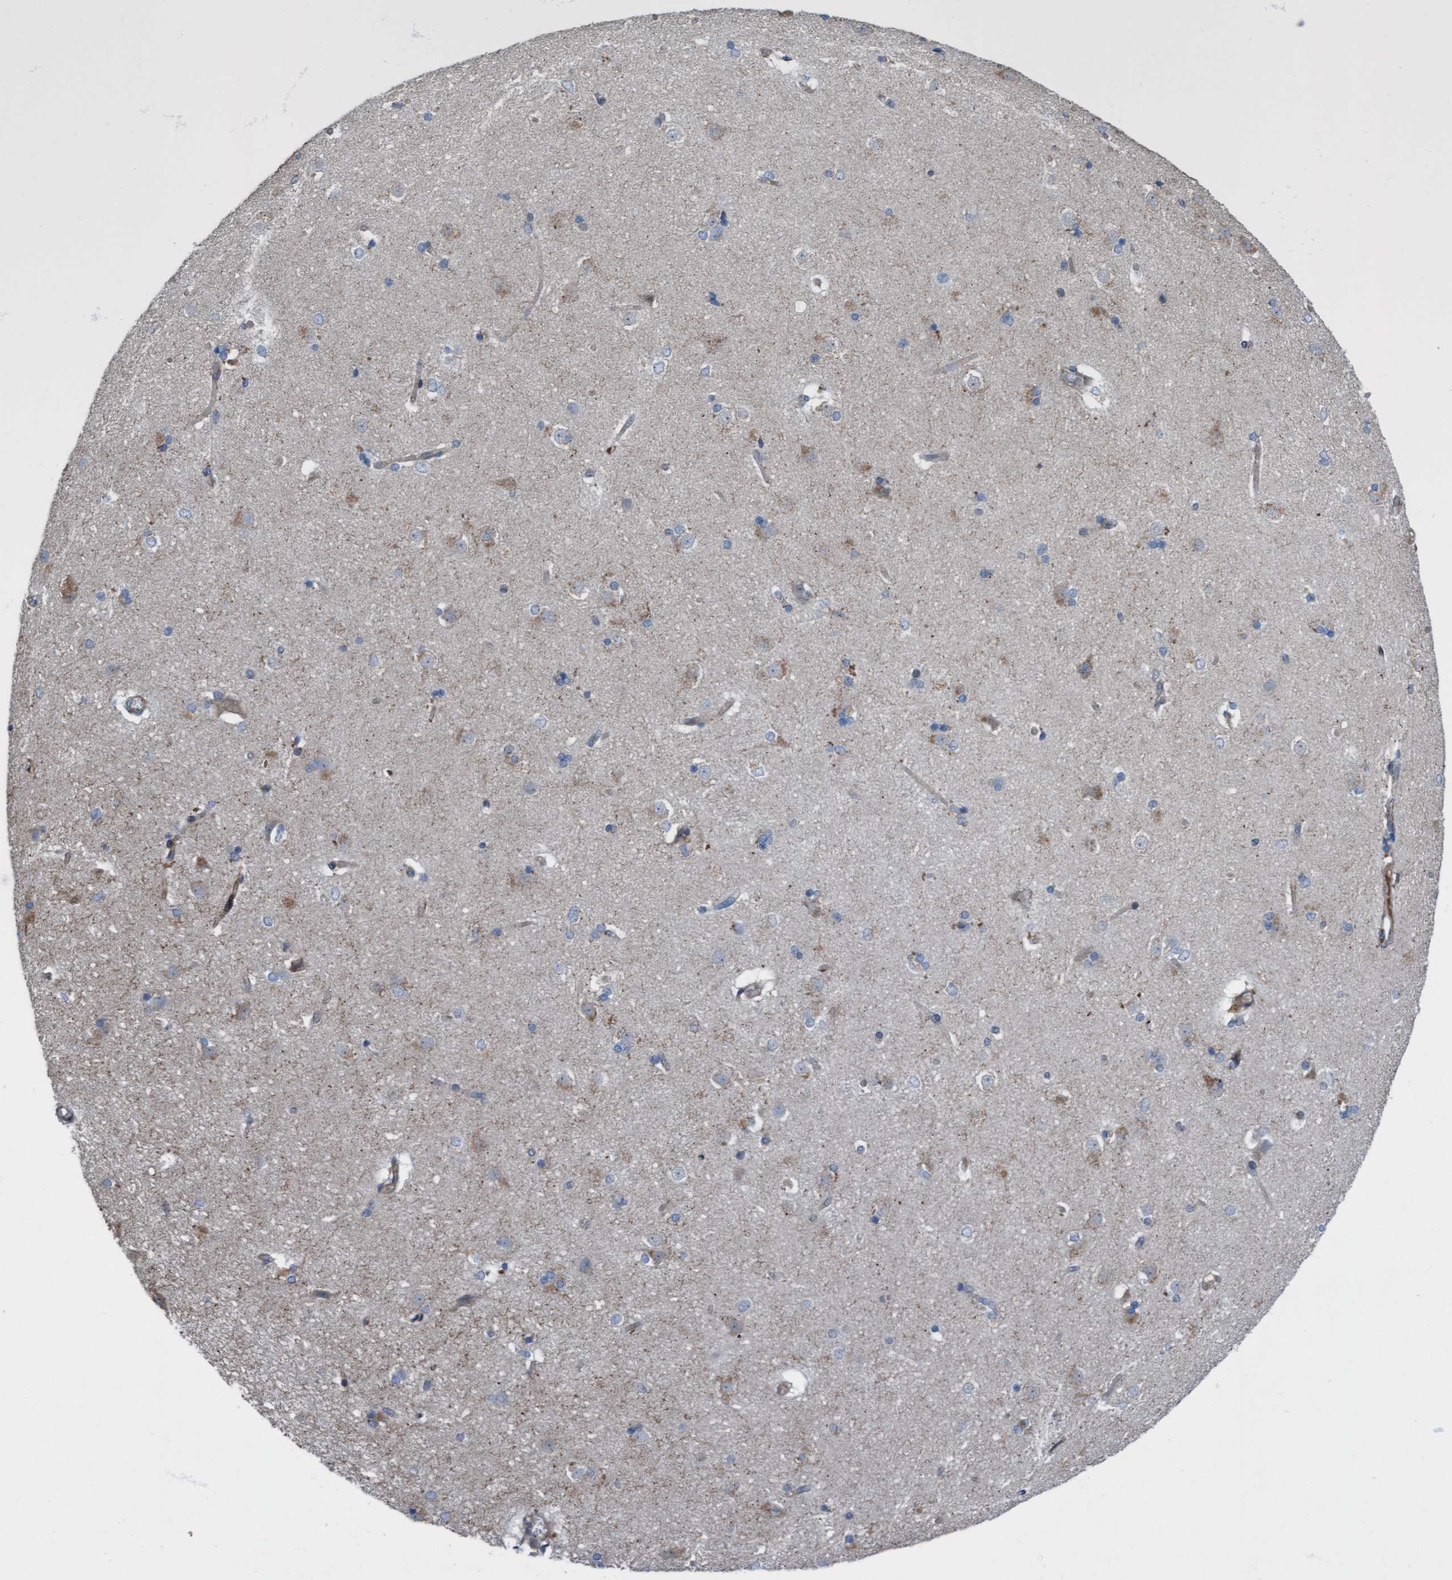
{"staining": {"intensity": "weak", "quantity": "<25%", "location": "cytoplasmic/membranous"}, "tissue": "caudate", "cell_type": "Glial cells", "image_type": "normal", "snomed": [{"axis": "morphology", "description": "Normal tissue, NOS"}, {"axis": "topography", "description": "Lateral ventricle wall"}], "caption": "High power microscopy photomicrograph of an immunohistochemistry histopathology image of normal caudate, revealing no significant expression in glial cells.", "gene": "KLHL26", "patient": {"sex": "female", "age": 19}}